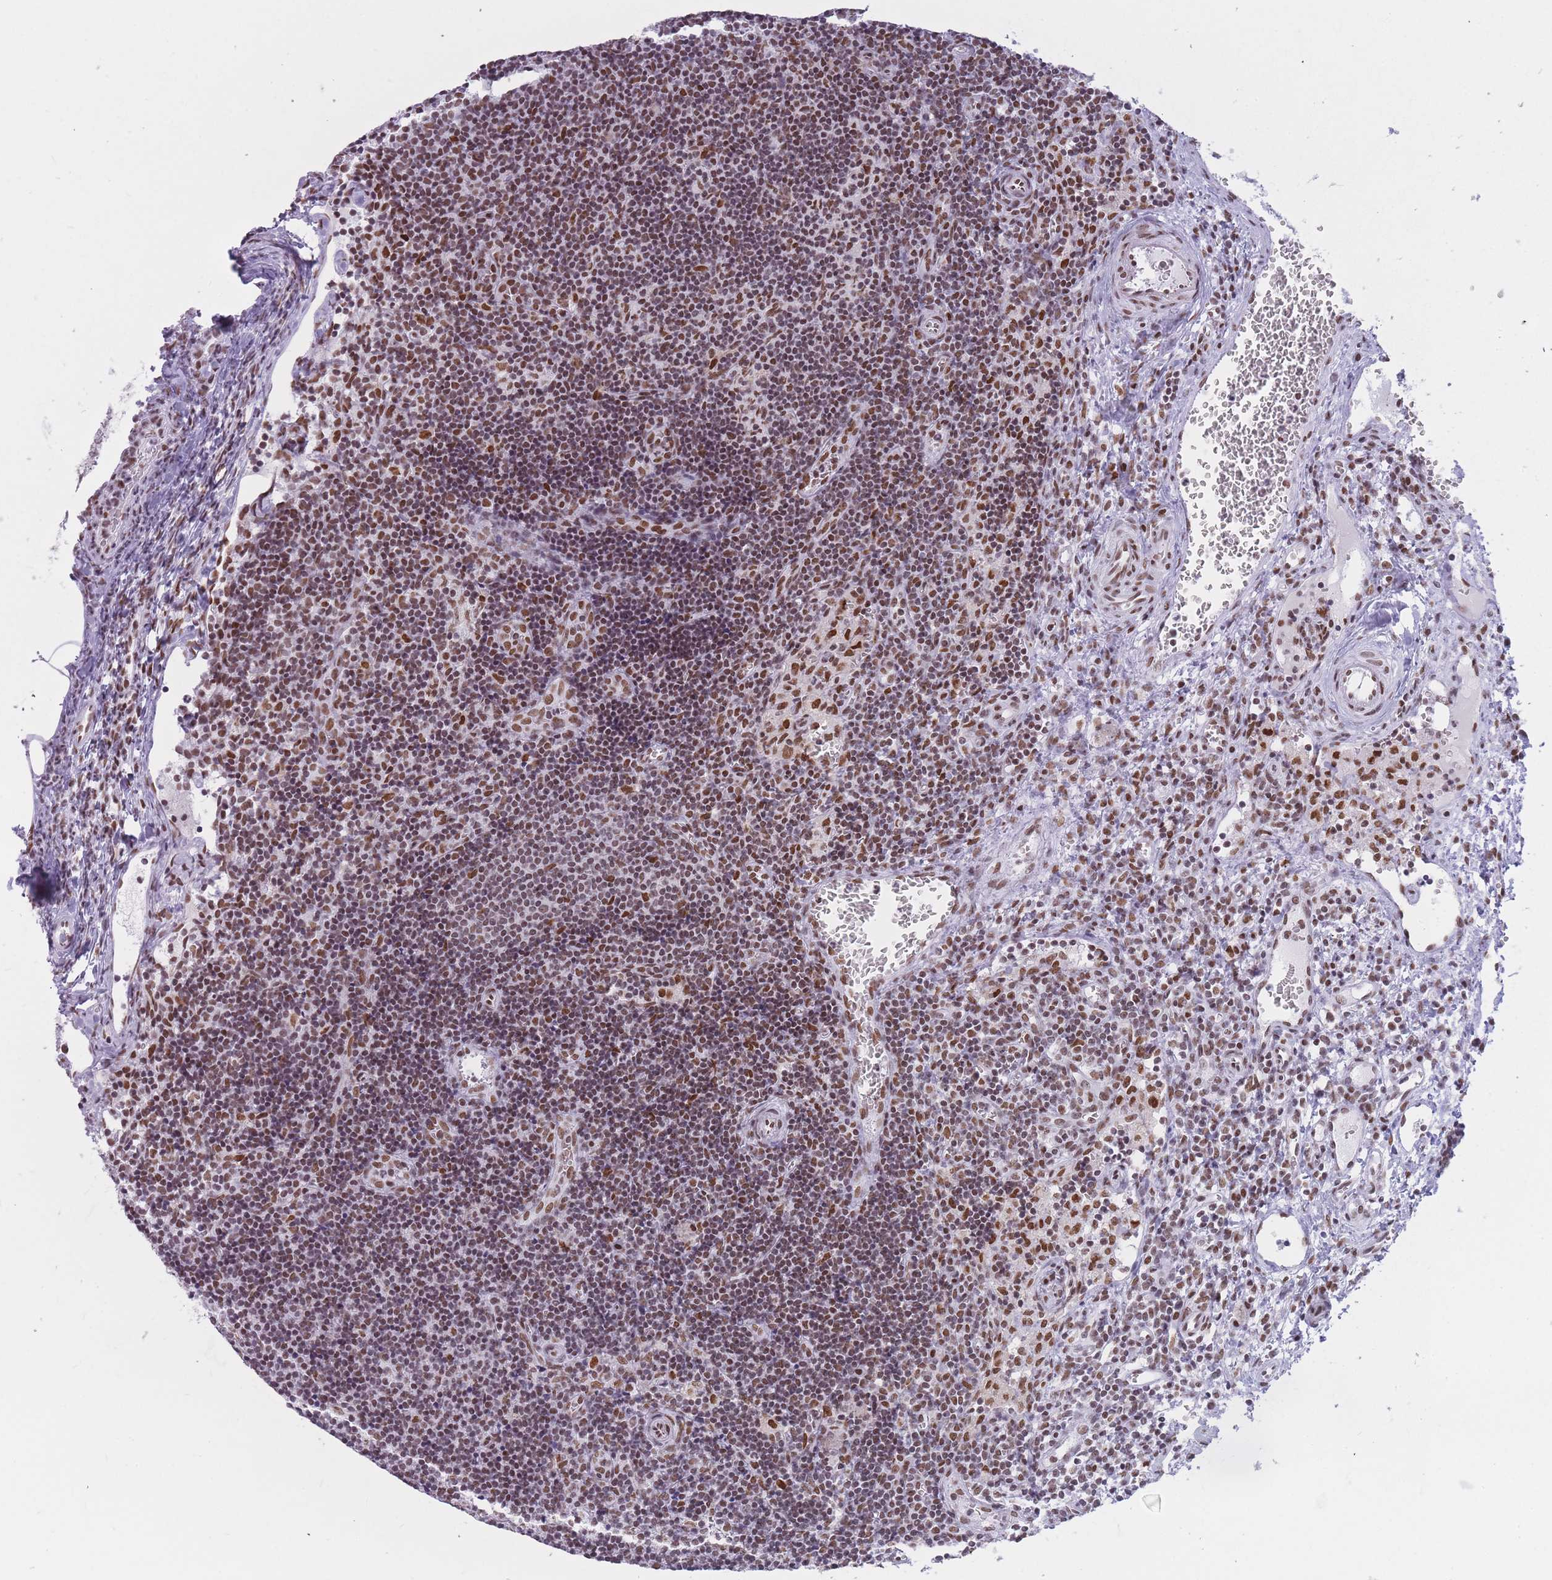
{"staining": {"intensity": "moderate", "quantity": "25%-75%", "location": "nuclear"}, "tissue": "lymph node", "cell_type": "Germinal center cells", "image_type": "normal", "snomed": [{"axis": "morphology", "description": "Normal tissue, NOS"}, {"axis": "topography", "description": "Lymph node"}], "caption": "Immunohistochemistry of normal lymph node shows medium levels of moderate nuclear positivity in about 25%-75% of germinal center cells.", "gene": "HNRNPUL1", "patient": {"sex": "female", "age": 37}}